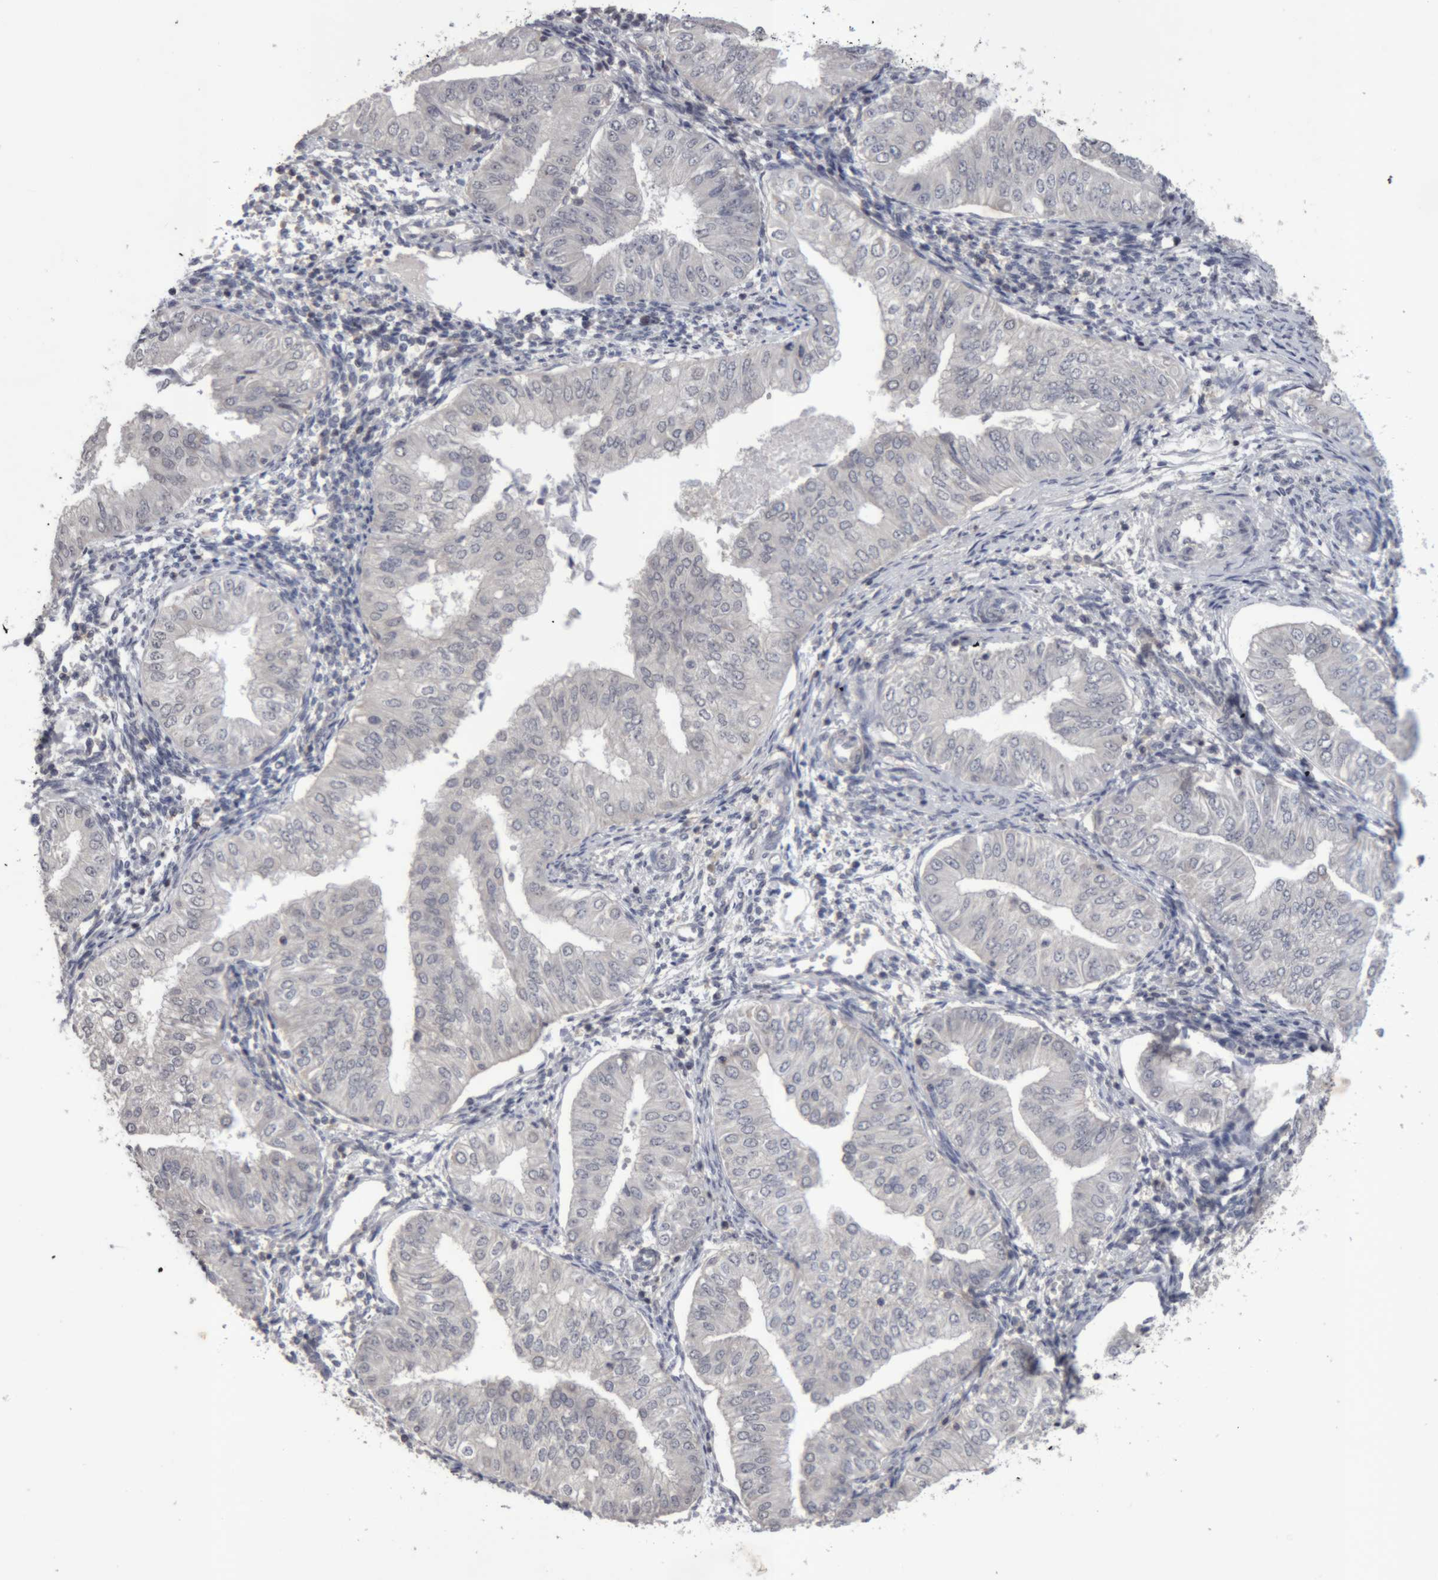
{"staining": {"intensity": "negative", "quantity": "none", "location": "none"}, "tissue": "endometrial cancer", "cell_type": "Tumor cells", "image_type": "cancer", "snomed": [{"axis": "morphology", "description": "Normal tissue, NOS"}, {"axis": "morphology", "description": "Adenocarcinoma, NOS"}, {"axis": "topography", "description": "Endometrium"}], "caption": "Immunohistochemistry histopathology image of neoplastic tissue: human endometrial adenocarcinoma stained with DAB (3,3'-diaminobenzidine) exhibits no significant protein positivity in tumor cells.", "gene": "NFATC2", "patient": {"sex": "female", "age": 53}}